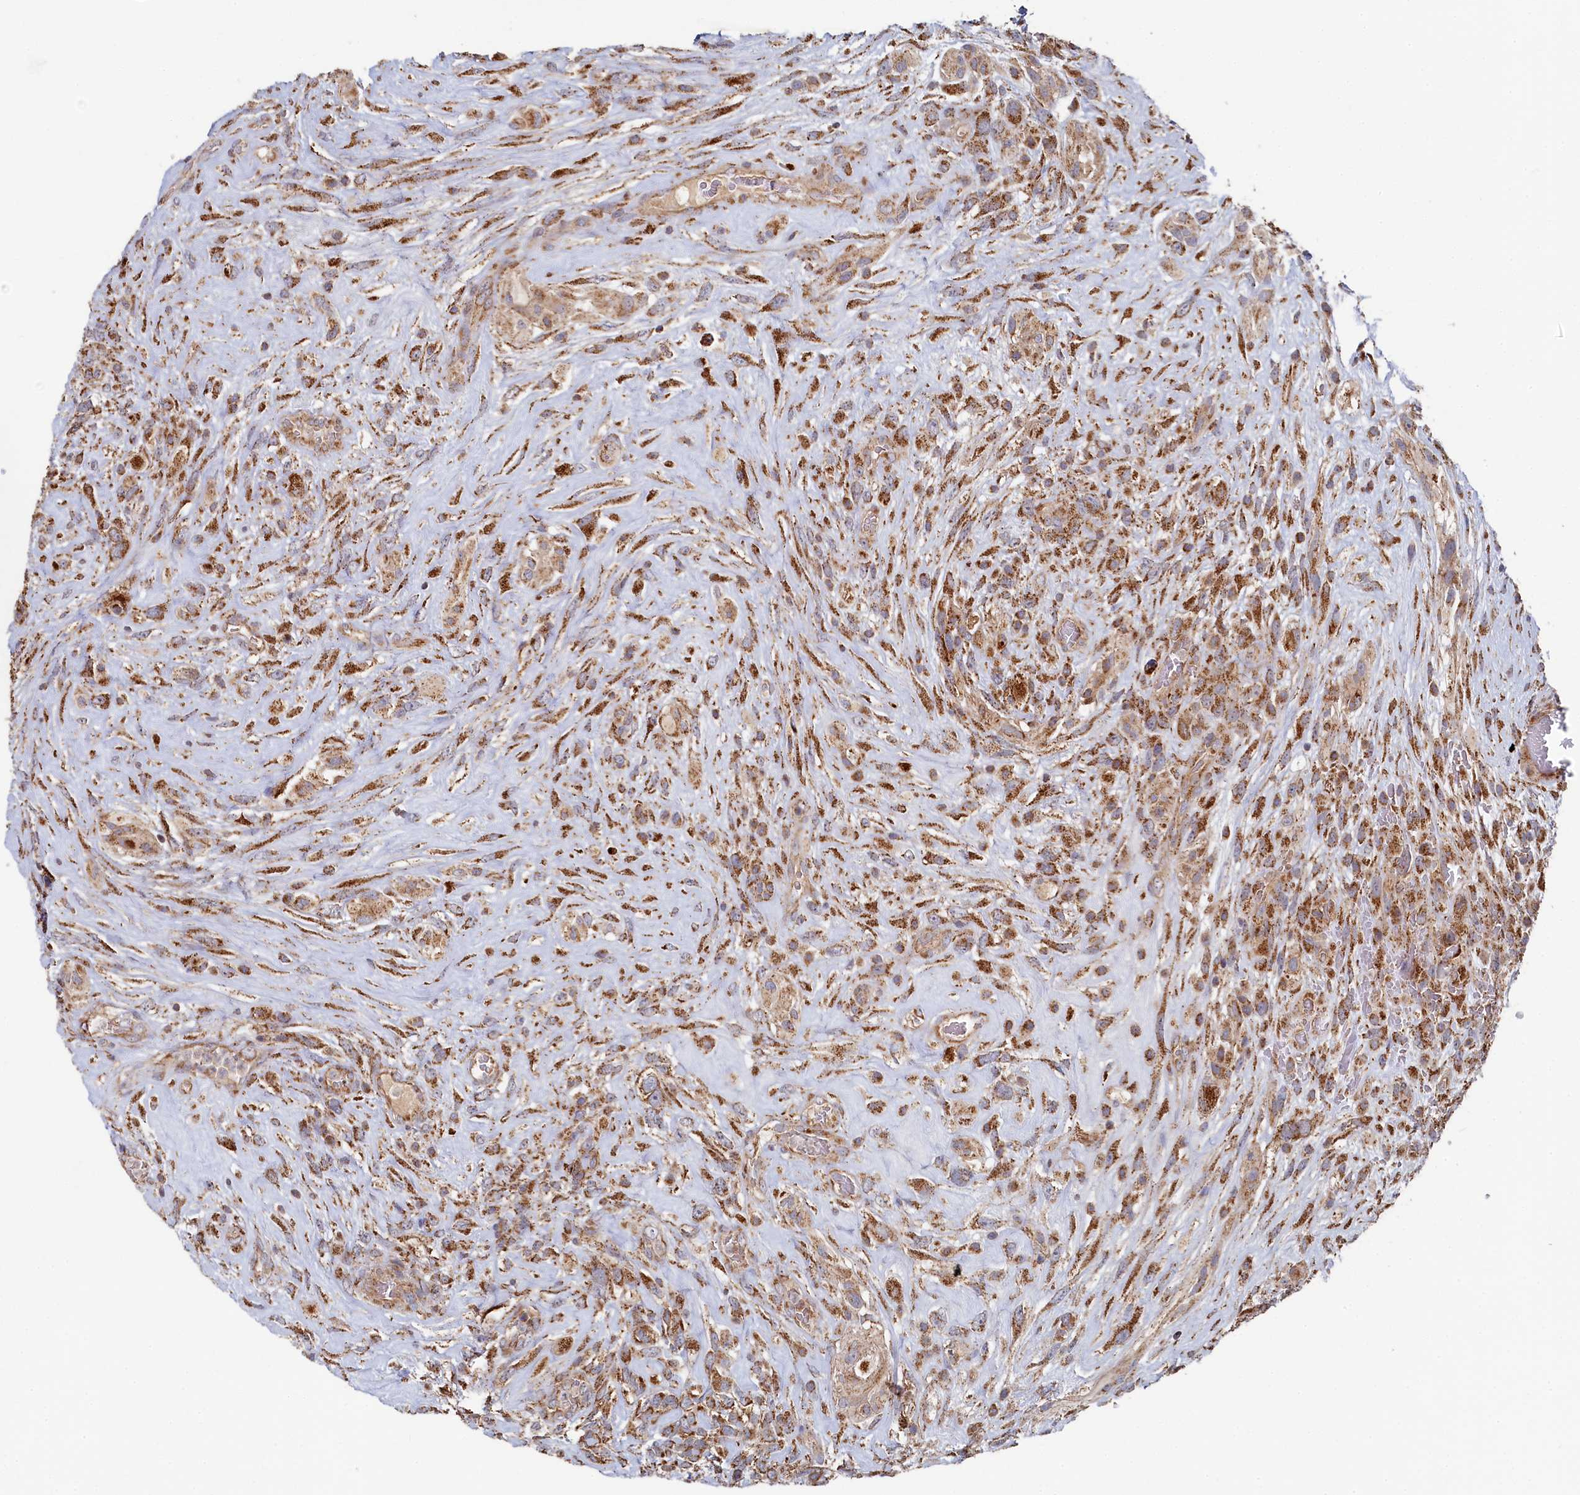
{"staining": {"intensity": "moderate", "quantity": ">75%", "location": "cytoplasmic/membranous"}, "tissue": "glioma", "cell_type": "Tumor cells", "image_type": "cancer", "snomed": [{"axis": "morphology", "description": "Glioma, malignant, High grade"}, {"axis": "topography", "description": "Brain"}], "caption": "Immunohistochemical staining of human high-grade glioma (malignant) shows medium levels of moderate cytoplasmic/membranous staining in about >75% of tumor cells. (Stains: DAB (3,3'-diaminobenzidine) in brown, nuclei in blue, Microscopy: brightfield microscopy at high magnification).", "gene": "HAUS2", "patient": {"sex": "male", "age": 61}}